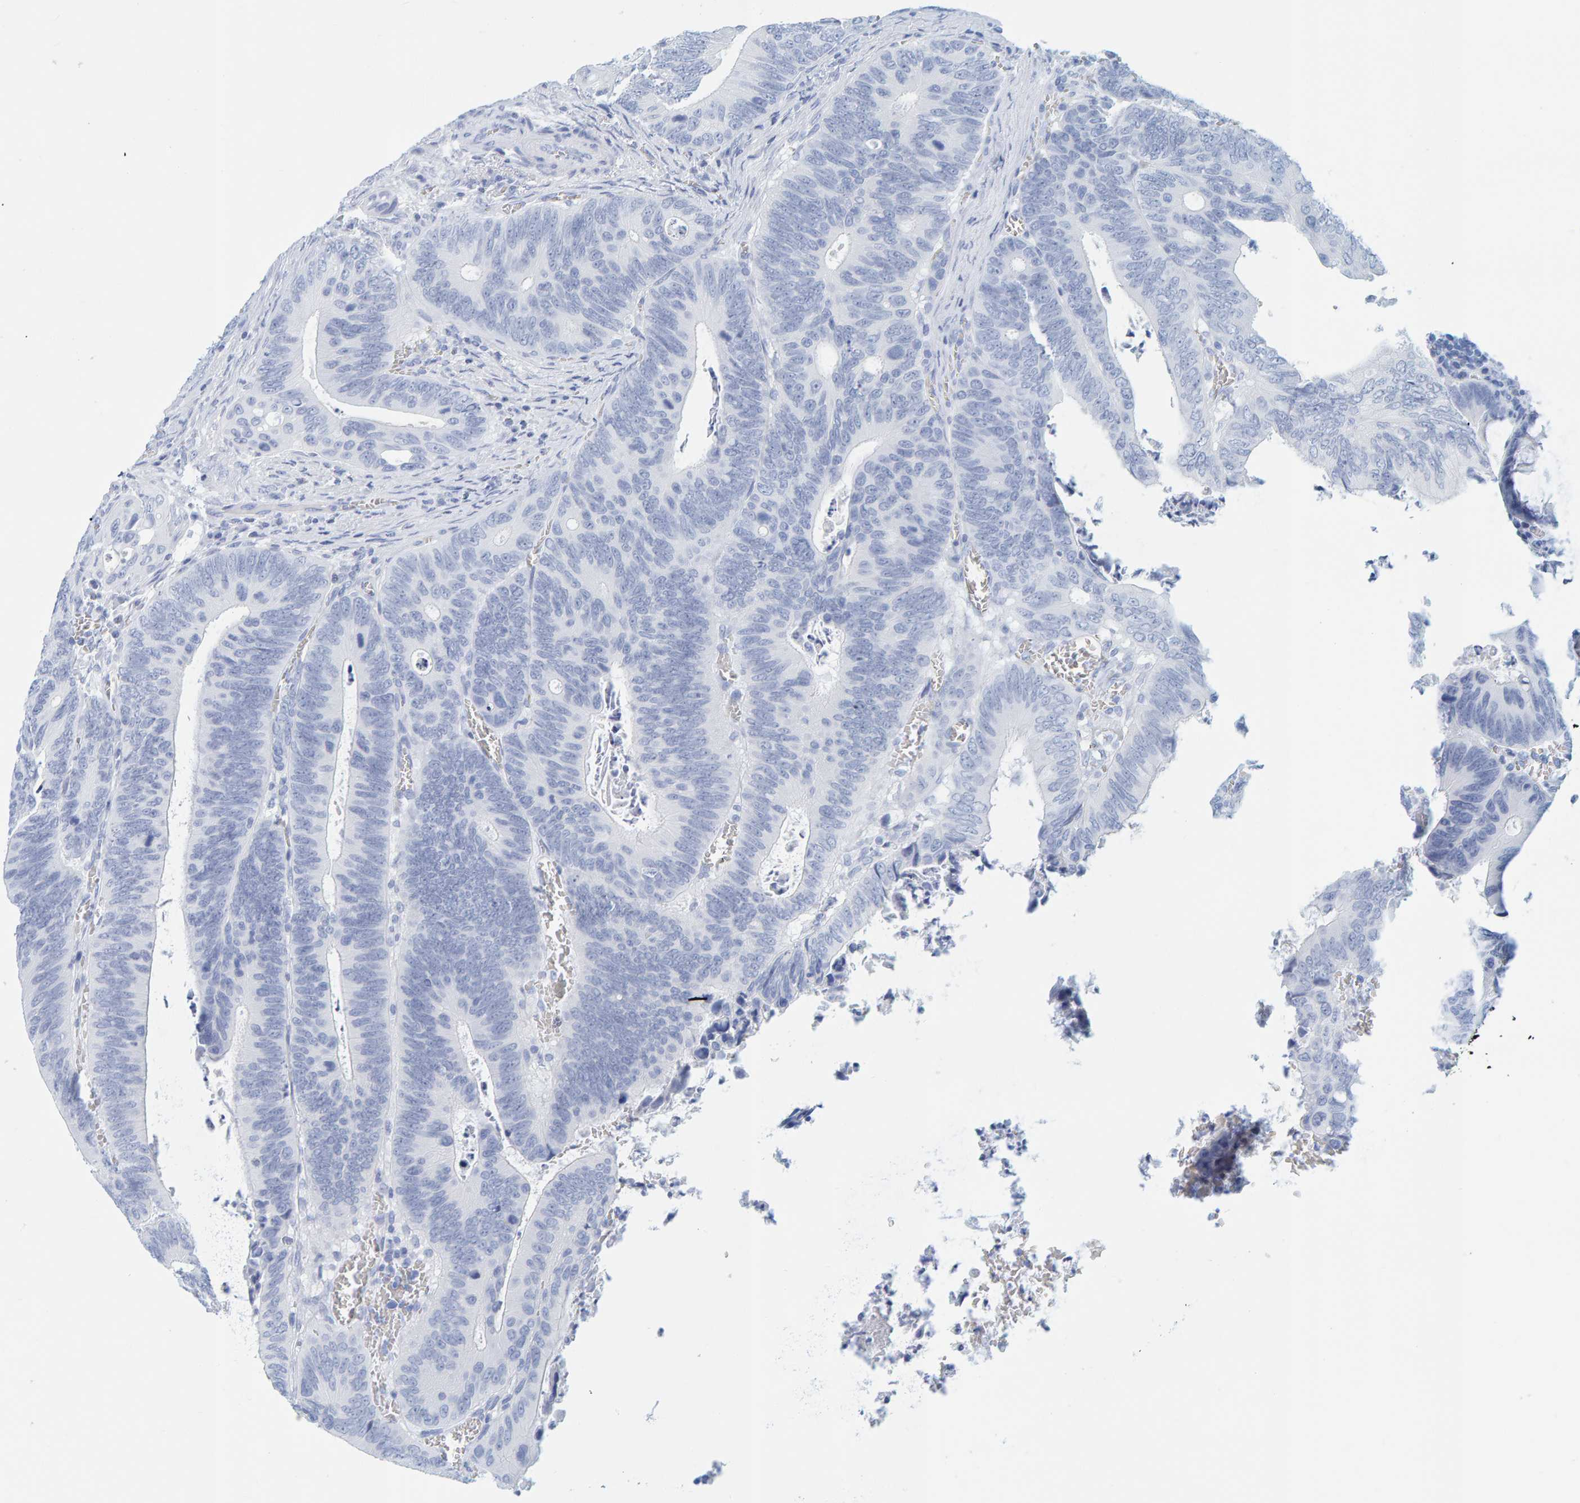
{"staining": {"intensity": "negative", "quantity": "none", "location": "none"}, "tissue": "colorectal cancer", "cell_type": "Tumor cells", "image_type": "cancer", "snomed": [{"axis": "morphology", "description": "Inflammation, NOS"}, {"axis": "morphology", "description": "Adenocarcinoma, NOS"}, {"axis": "topography", "description": "Colon"}], "caption": "IHC photomicrograph of human colorectal cancer stained for a protein (brown), which shows no staining in tumor cells.", "gene": "SFTPC", "patient": {"sex": "male", "age": 72}}